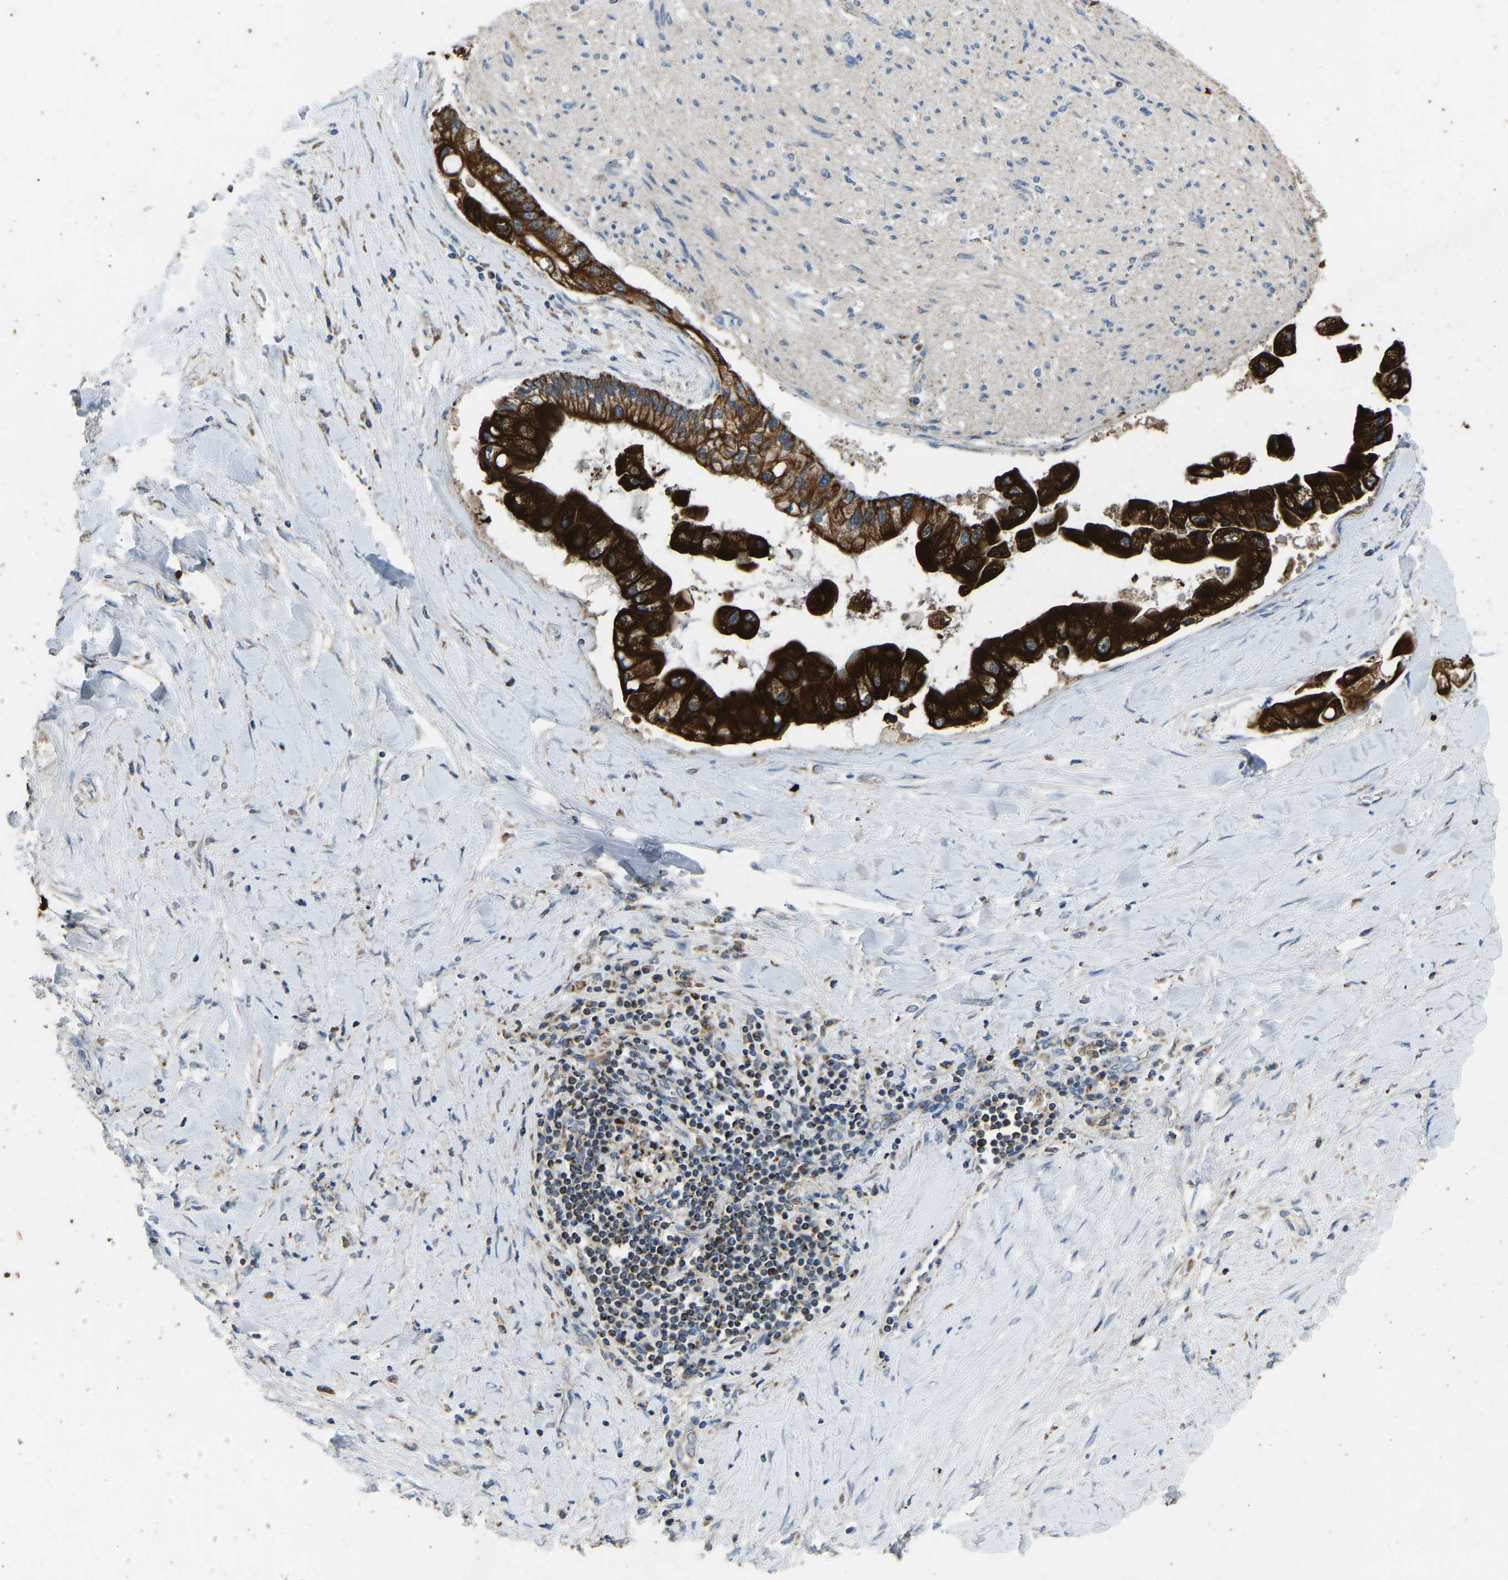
{"staining": {"intensity": "strong", "quantity": ">75%", "location": "cytoplasmic/membranous"}, "tissue": "liver cancer", "cell_type": "Tumor cells", "image_type": "cancer", "snomed": [{"axis": "morphology", "description": "Cholangiocarcinoma"}, {"axis": "topography", "description": "Liver"}], "caption": "Liver cancer (cholangiocarcinoma) was stained to show a protein in brown. There is high levels of strong cytoplasmic/membranous expression in approximately >75% of tumor cells. (Stains: DAB in brown, nuclei in blue, Microscopy: brightfield microscopy at high magnification).", "gene": "ZNF200", "patient": {"sex": "male", "age": 50}}